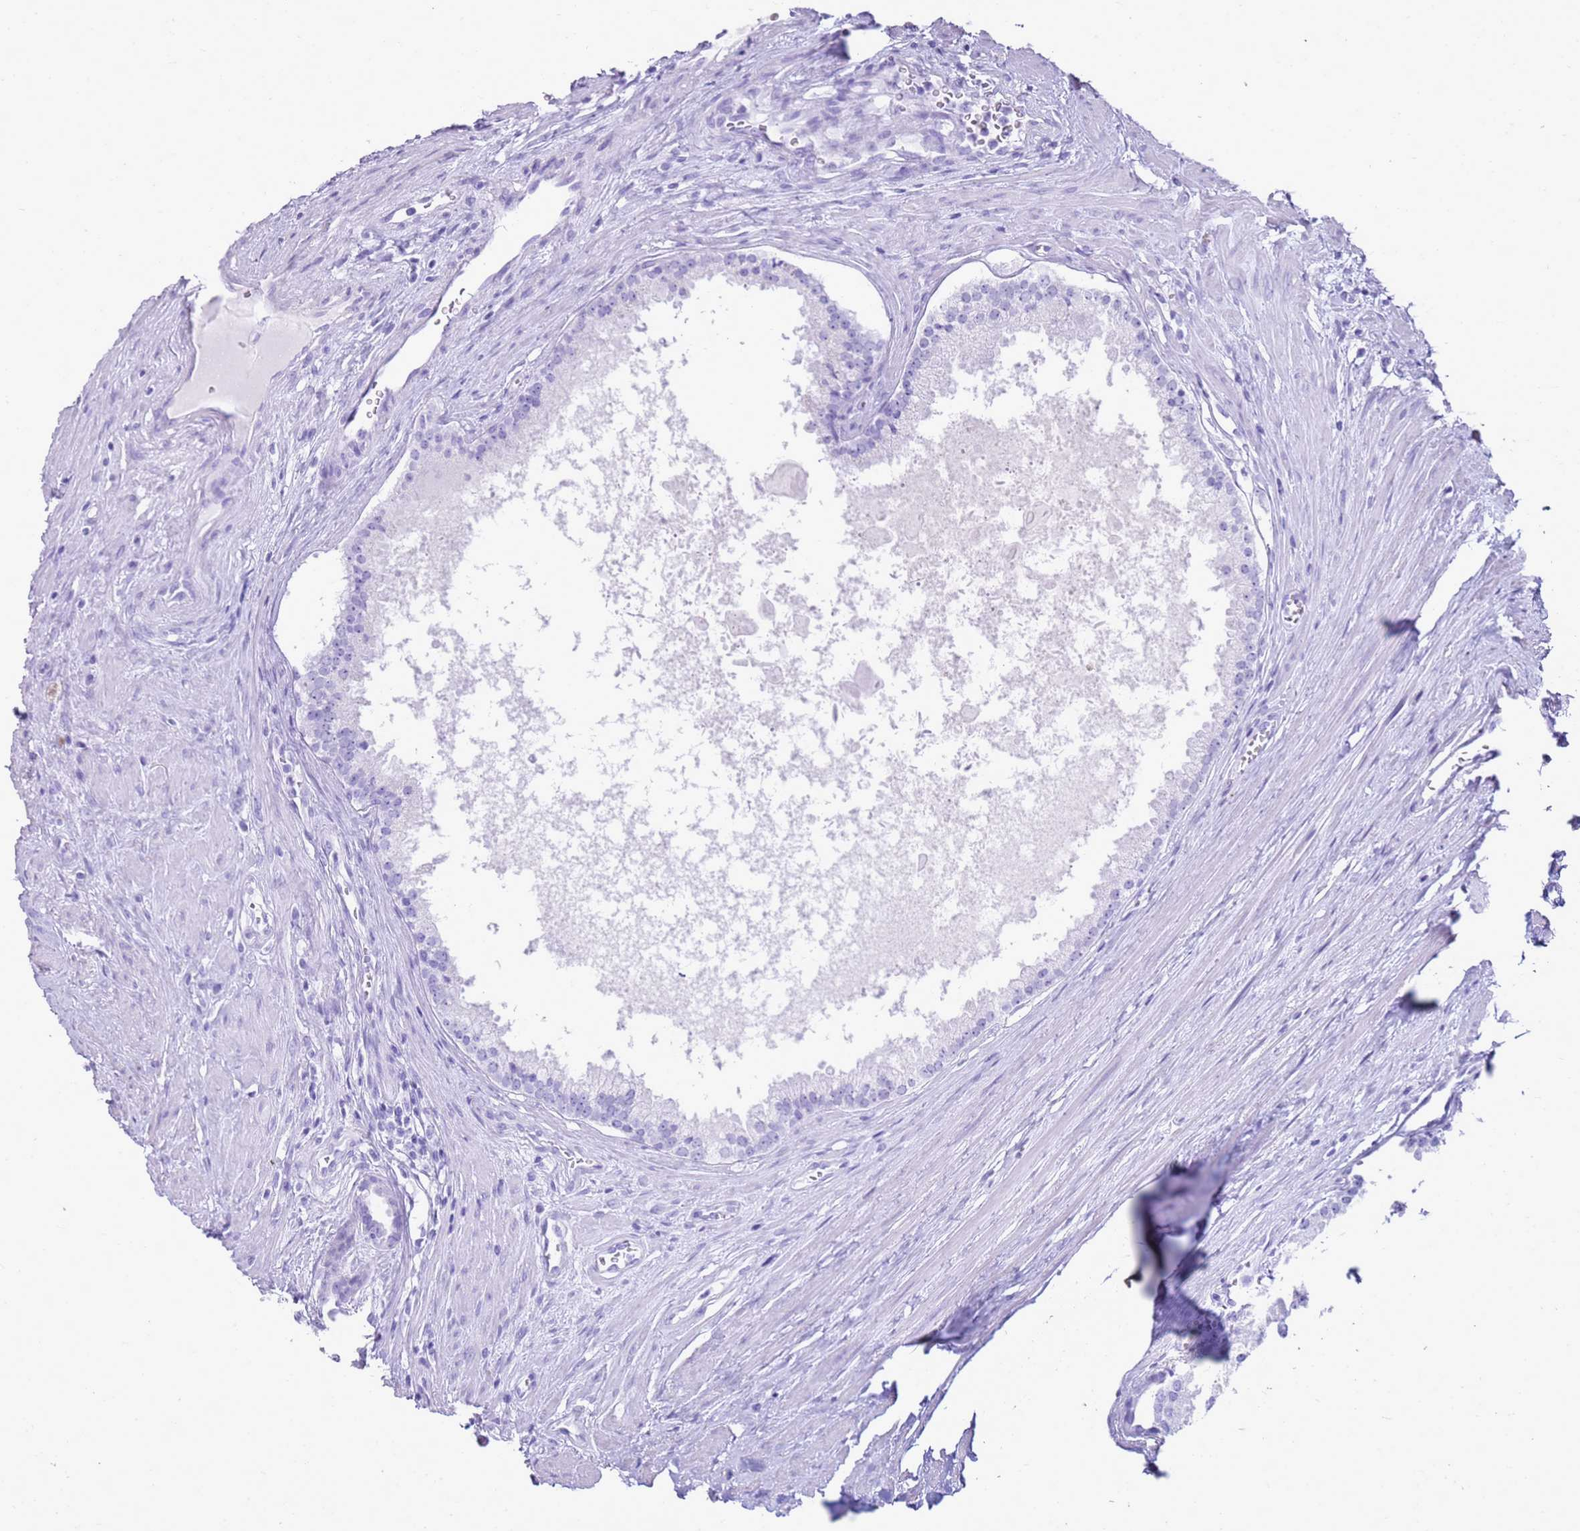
{"staining": {"intensity": "negative", "quantity": "none", "location": "none"}, "tissue": "prostate cancer", "cell_type": "Tumor cells", "image_type": "cancer", "snomed": [{"axis": "morphology", "description": "Adenocarcinoma, High grade"}, {"axis": "topography", "description": "Prostate"}], "caption": "An image of human prostate cancer (high-grade adenocarcinoma) is negative for staining in tumor cells. (Immunohistochemistry (ihc), brightfield microscopy, high magnification).", "gene": "CA8", "patient": {"sex": "male", "age": 68}}